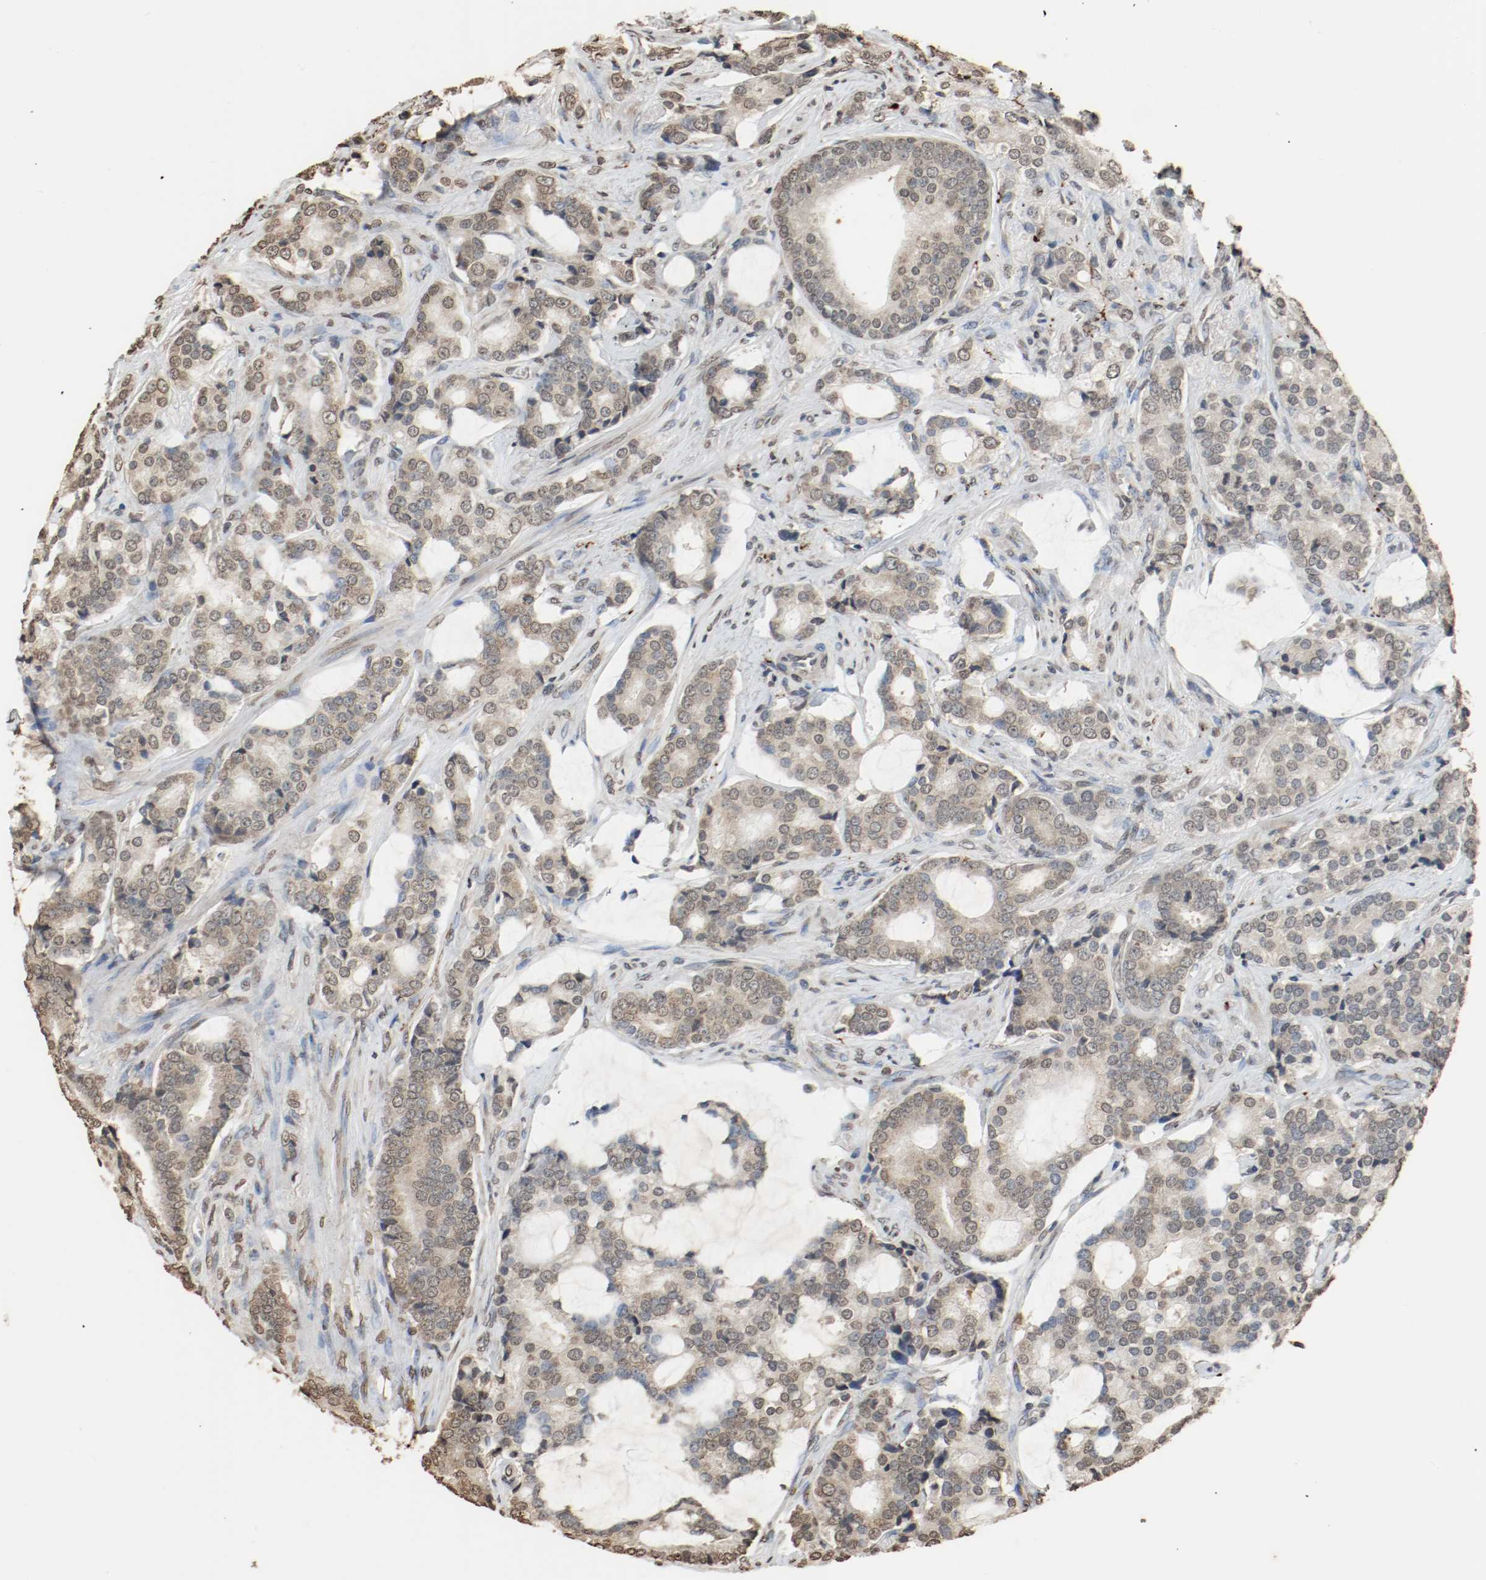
{"staining": {"intensity": "weak", "quantity": ">75%", "location": "cytoplasmic/membranous"}, "tissue": "prostate cancer", "cell_type": "Tumor cells", "image_type": "cancer", "snomed": [{"axis": "morphology", "description": "Adenocarcinoma, Low grade"}, {"axis": "topography", "description": "Prostate"}], "caption": "This photomicrograph displays immunohistochemistry staining of human prostate cancer, with low weak cytoplasmic/membranous positivity in approximately >75% of tumor cells.", "gene": "RTN4", "patient": {"sex": "male", "age": 58}}